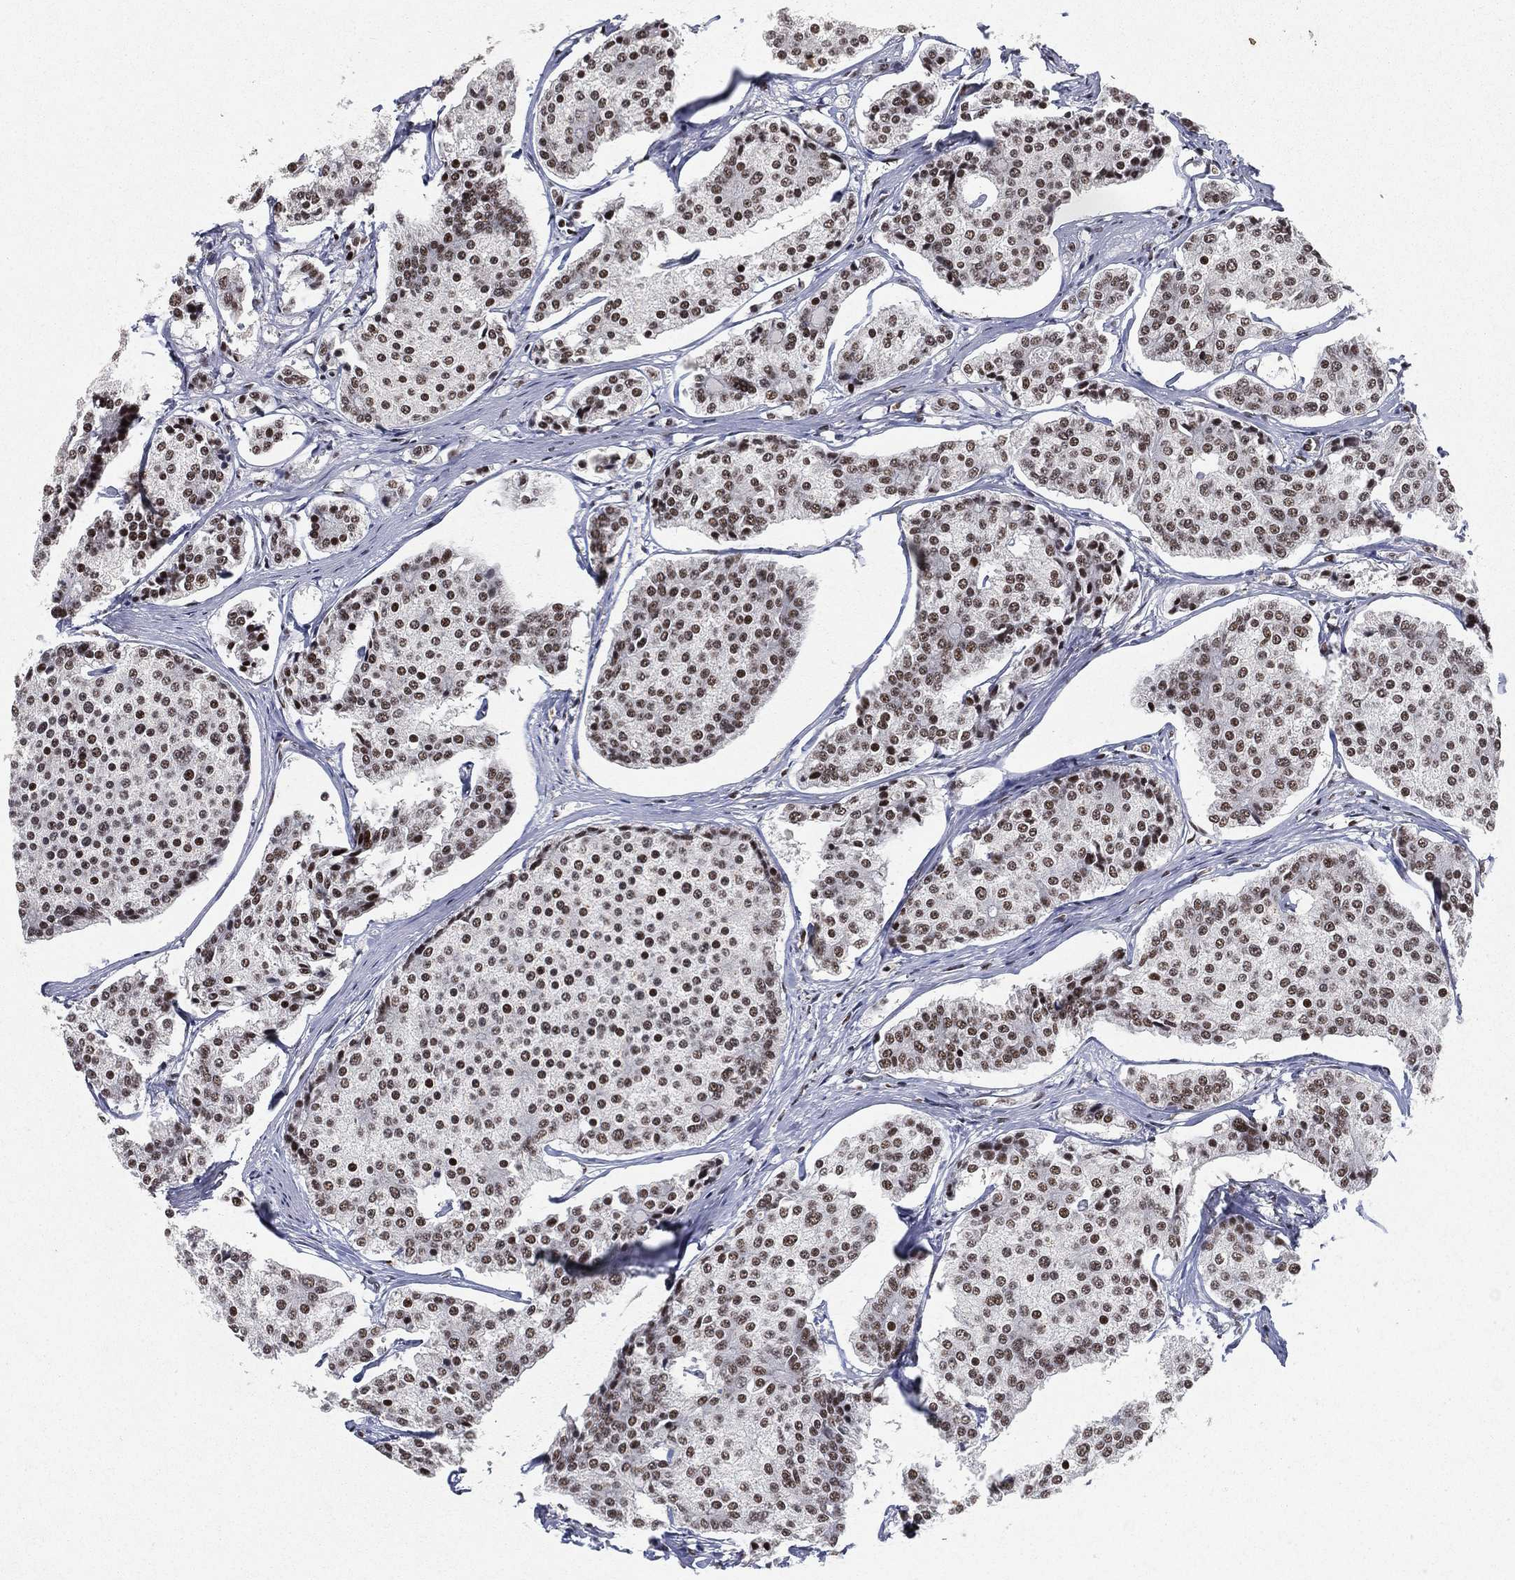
{"staining": {"intensity": "moderate", "quantity": "<25%", "location": "nuclear"}, "tissue": "carcinoid", "cell_type": "Tumor cells", "image_type": "cancer", "snomed": [{"axis": "morphology", "description": "Carcinoid, malignant, NOS"}, {"axis": "topography", "description": "Small intestine"}], "caption": "Human malignant carcinoid stained for a protein (brown) demonstrates moderate nuclear positive positivity in about <25% of tumor cells.", "gene": "DDX27", "patient": {"sex": "female", "age": 65}}